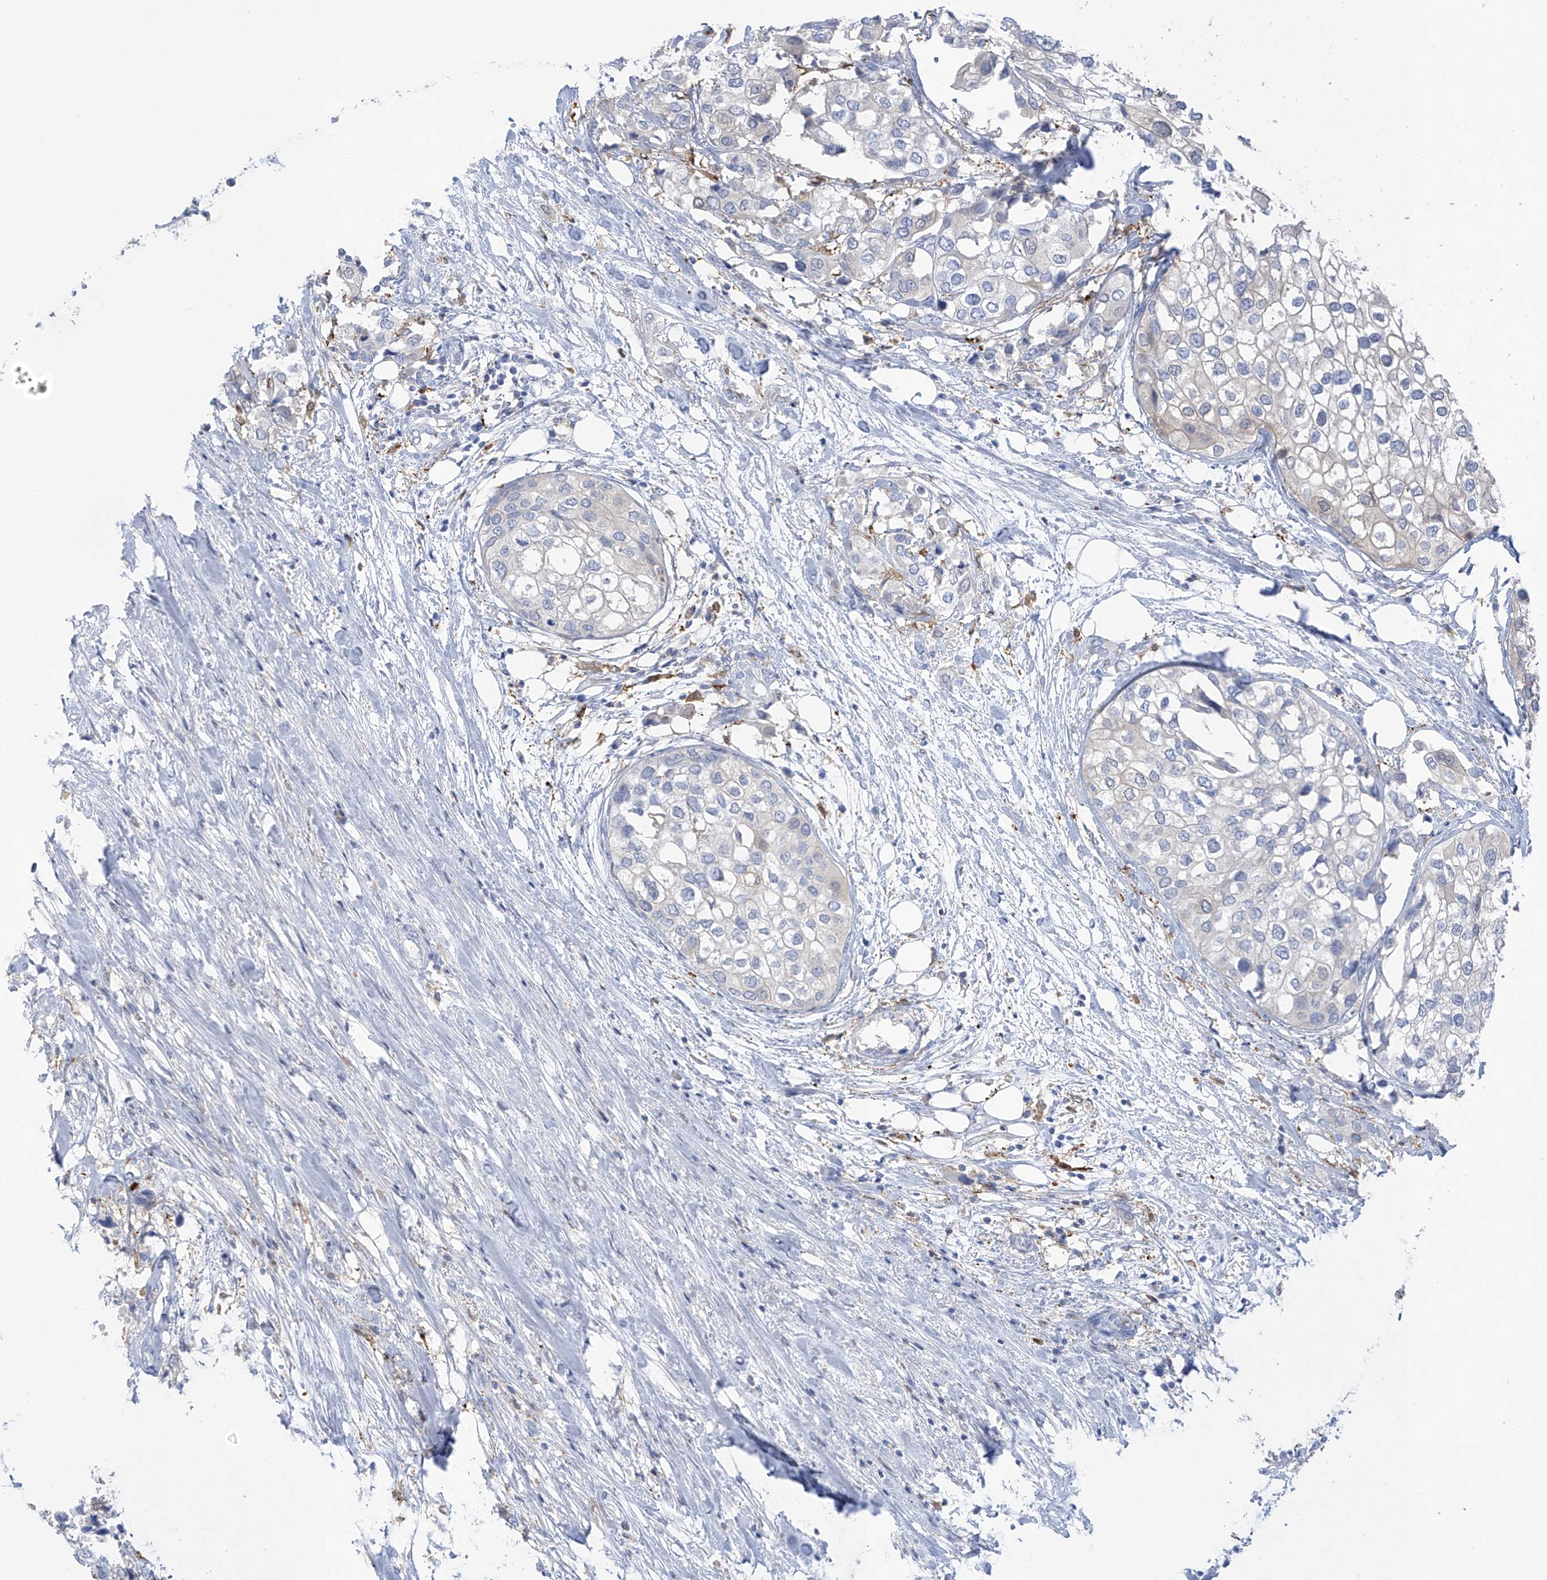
{"staining": {"intensity": "negative", "quantity": "none", "location": "none"}, "tissue": "urothelial cancer", "cell_type": "Tumor cells", "image_type": "cancer", "snomed": [{"axis": "morphology", "description": "Urothelial carcinoma, High grade"}, {"axis": "topography", "description": "Urinary bladder"}], "caption": "Protein analysis of urothelial cancer reveals no significant positivity in tumor cells.", "gene": "TRMT2B", "patient": {"sex": "male", "age": 64}}